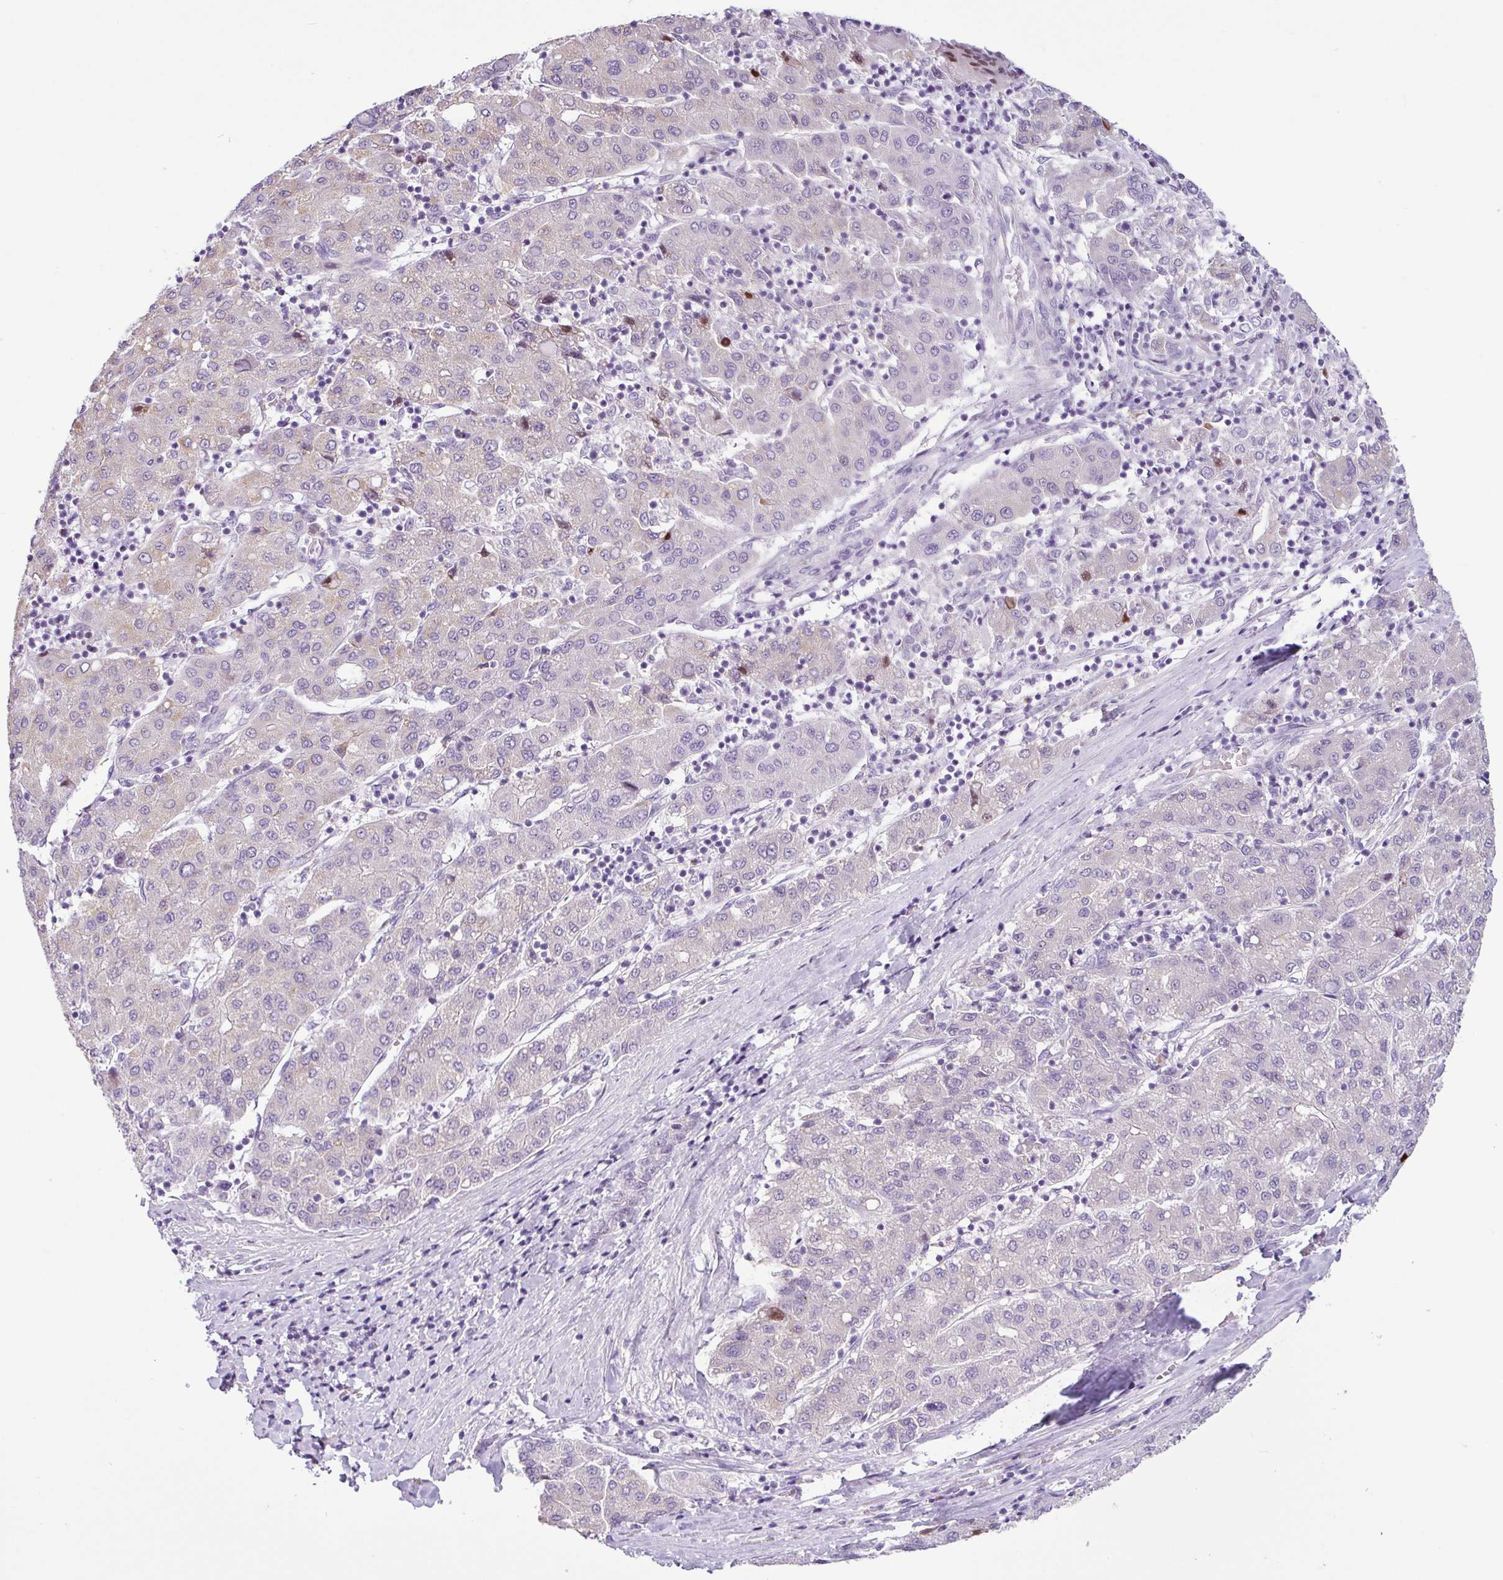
{"staining": {"intensity": "negative", "quantity": "none", "location": "none"}, "tissue": "liver cancer", "cell_type": "Tumor cells", "image_type": "cancer", "snomed": [{"axis": "morphology", "description": "Carcinoma, Hepatocellular, NOS"}, {"axis": "topography", "description": "Liver"}], "caption": "This is a image of immunohistochemistry staining of hepatocellular carcinoma (liver), which shows no positivity in tumor cells.", "gene": "HMCN2", "patient": {"sex": "male", "age": 65}}